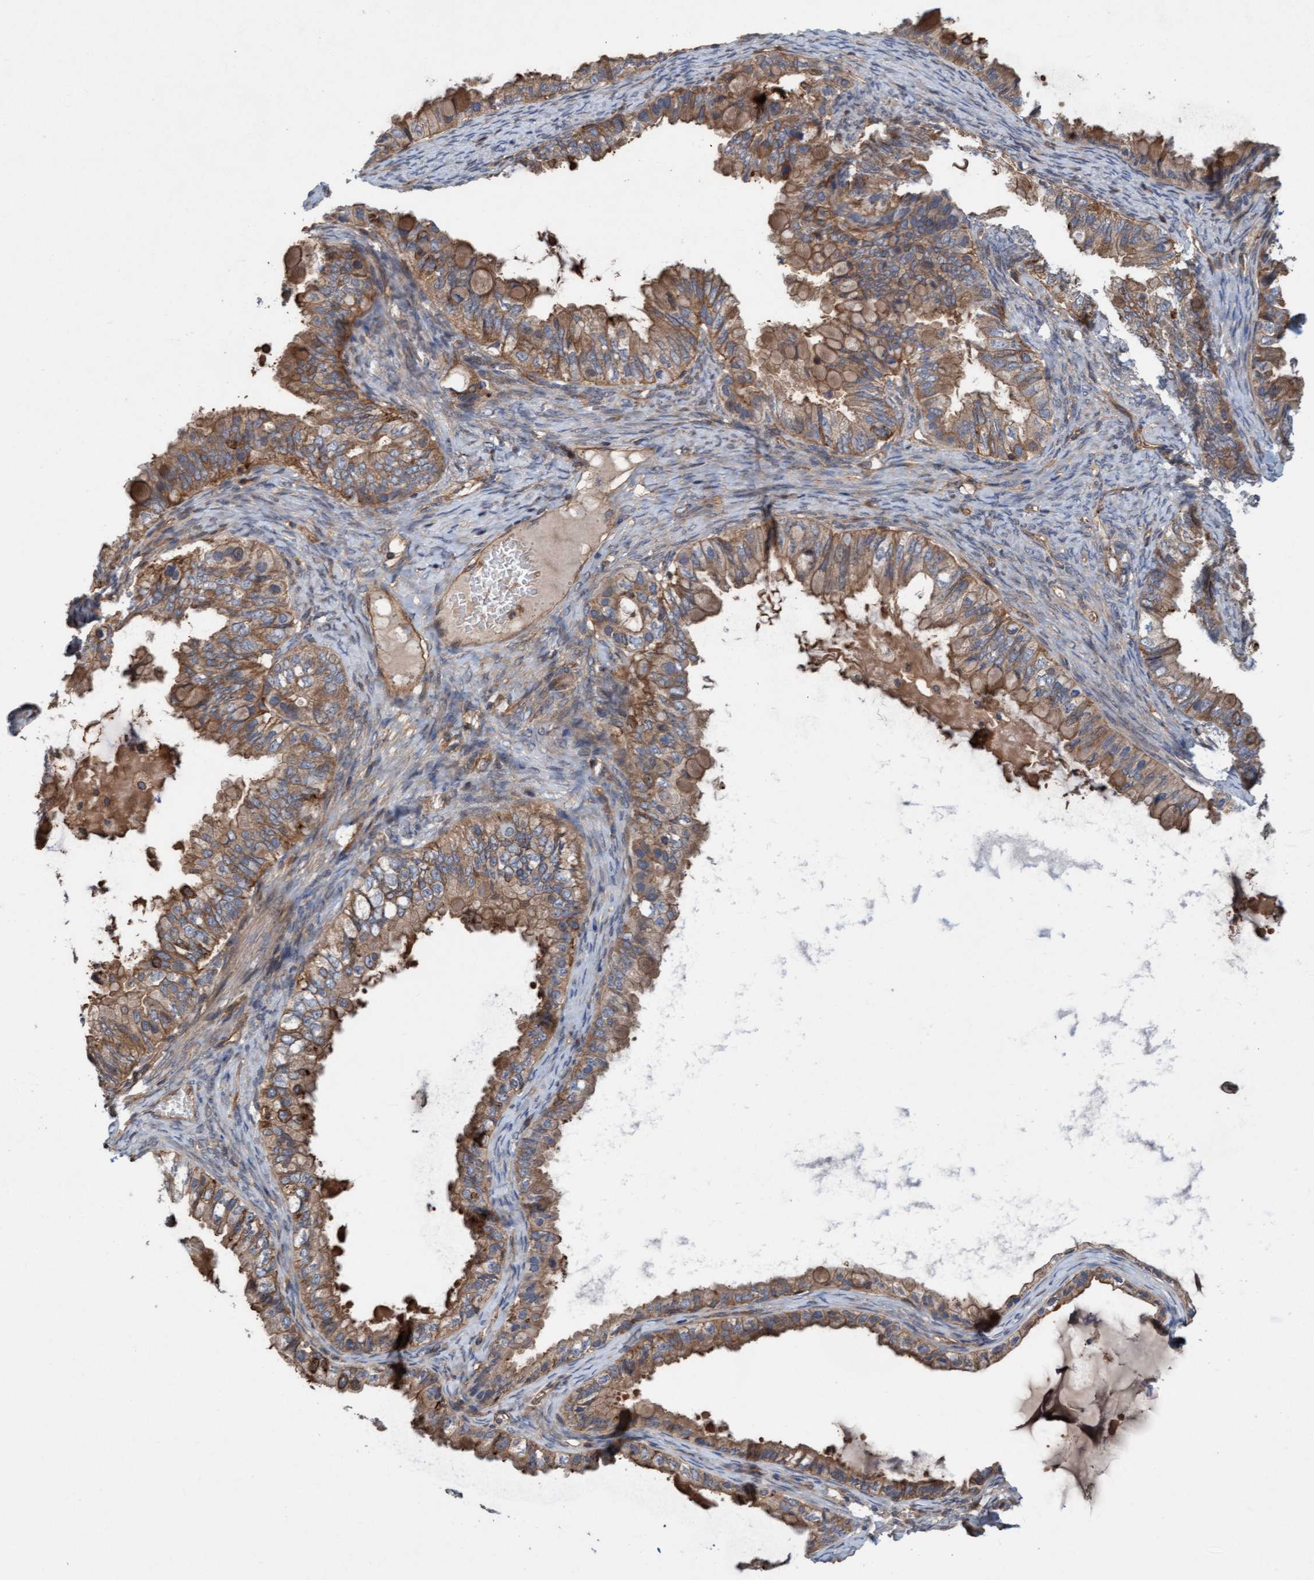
{"staining": {"intensity": "moderate", "quantity": ">75%", "location": "cytoplasmic/membranous"}, "tissue": "ovarian cancer", "cell_type": "Tumor cells", "image_type": "cancer", "snomed": [{"axis": "morphology", "description": "Cystadenocarcinoma, mucinous, NOS"}, {"axis": "topography", "description": "Ovary"}], "caption": "Ovarian cancer (mucinous cystadenocarcinoma) stained for a protein shows moderate cytoplasmic/membranous positivity in tumor cells.", "gene": "ERAL1", "patient": {"sex": "female", "age": 80}}